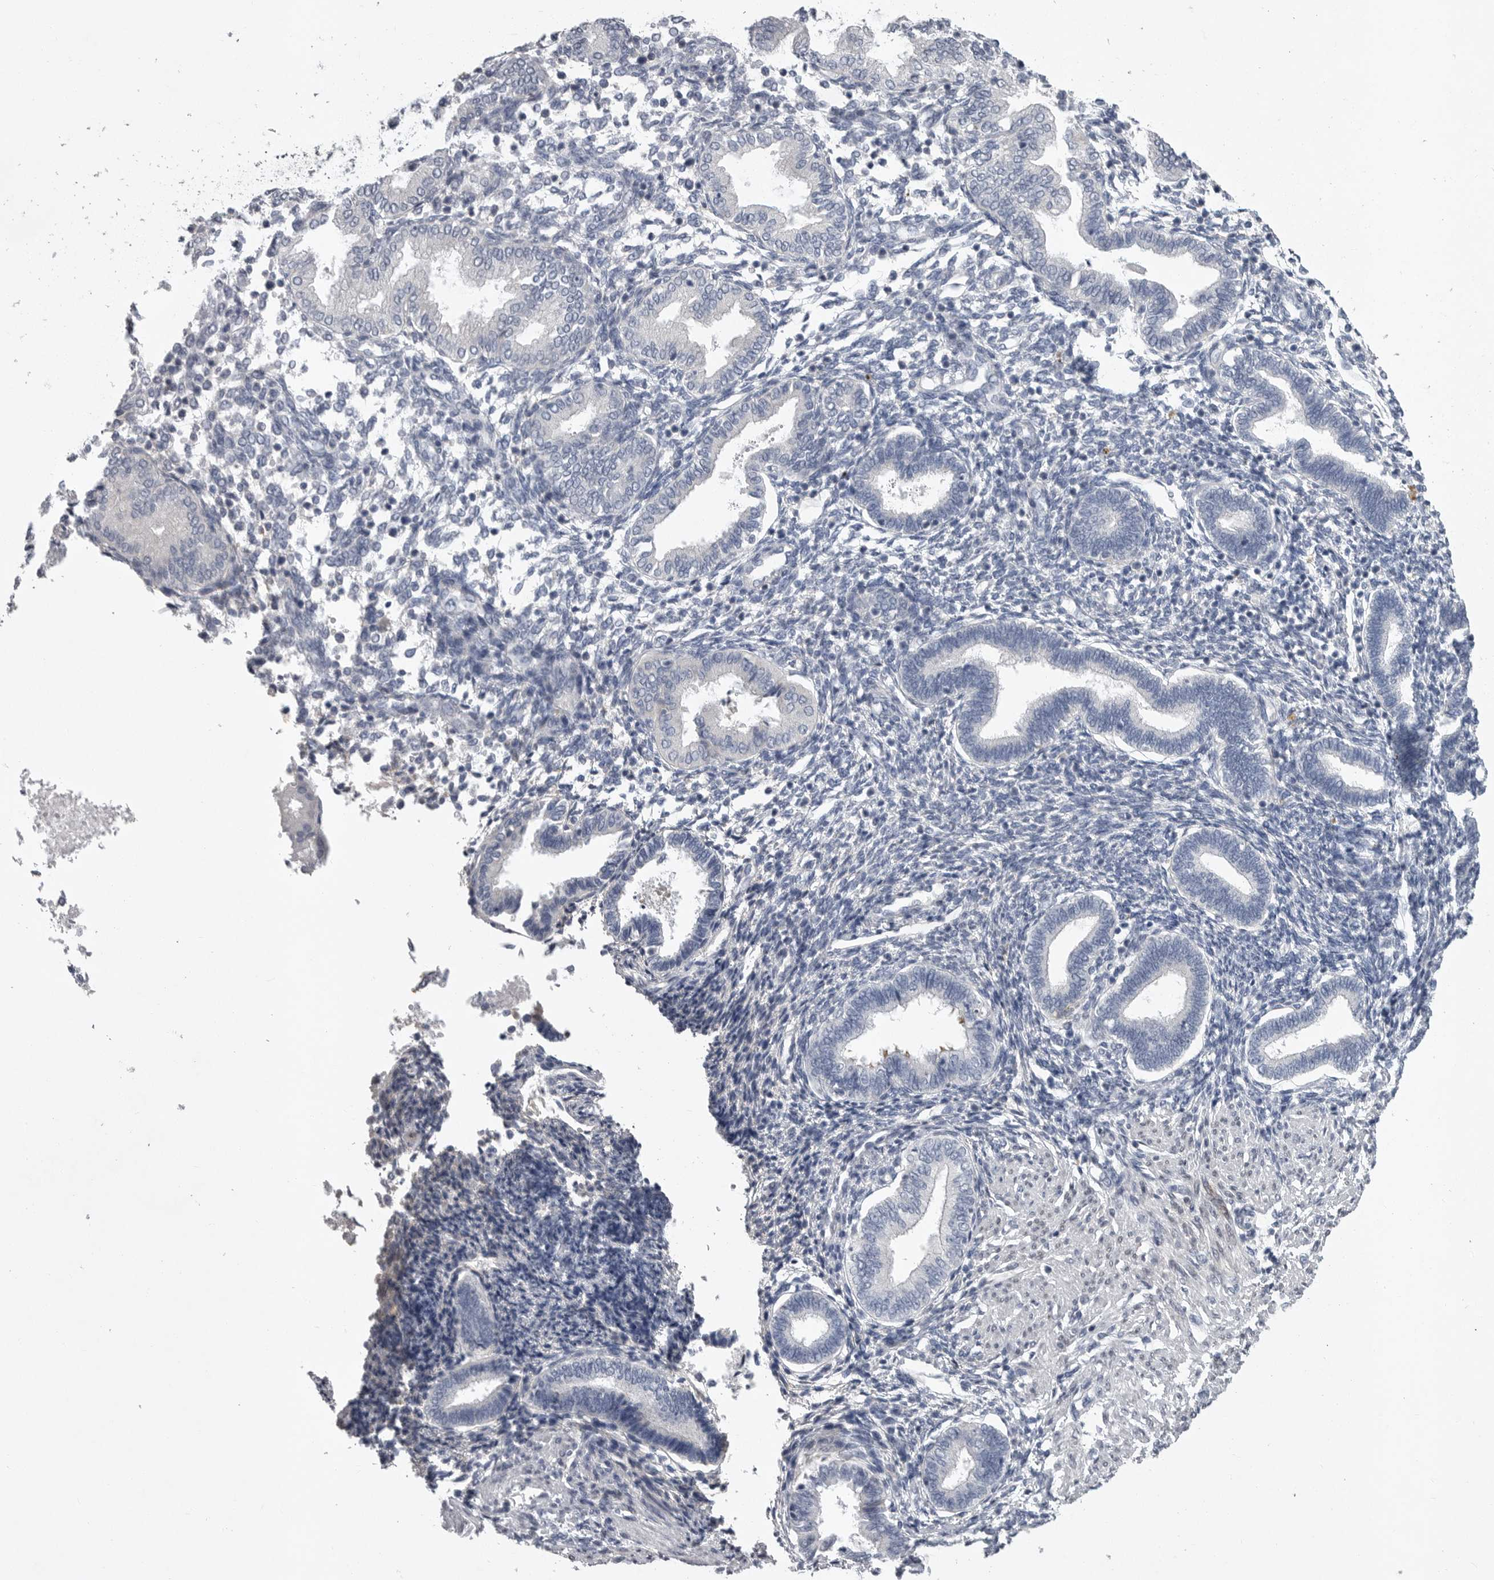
{"staining": {"intensity": "negative", "quantity": "none", "location": "none"}, "tissue": "endometrium", "cell_type": "Cells in endometrial stroma", "image_type": "normal", "snomed": [{"axis": "morphology", "description": "Normal tissue, NOS"}, {"axis": "topography", "description": "Endometrium"}], "caption": "DAB (3,3'-diaminobenzidine) immunohistochemical staining of benign human endometrium reveals no significant positivity in cells in endometrial stroma.", "gene": "CRP", "patient": {"sex": "female", "age": 53}}